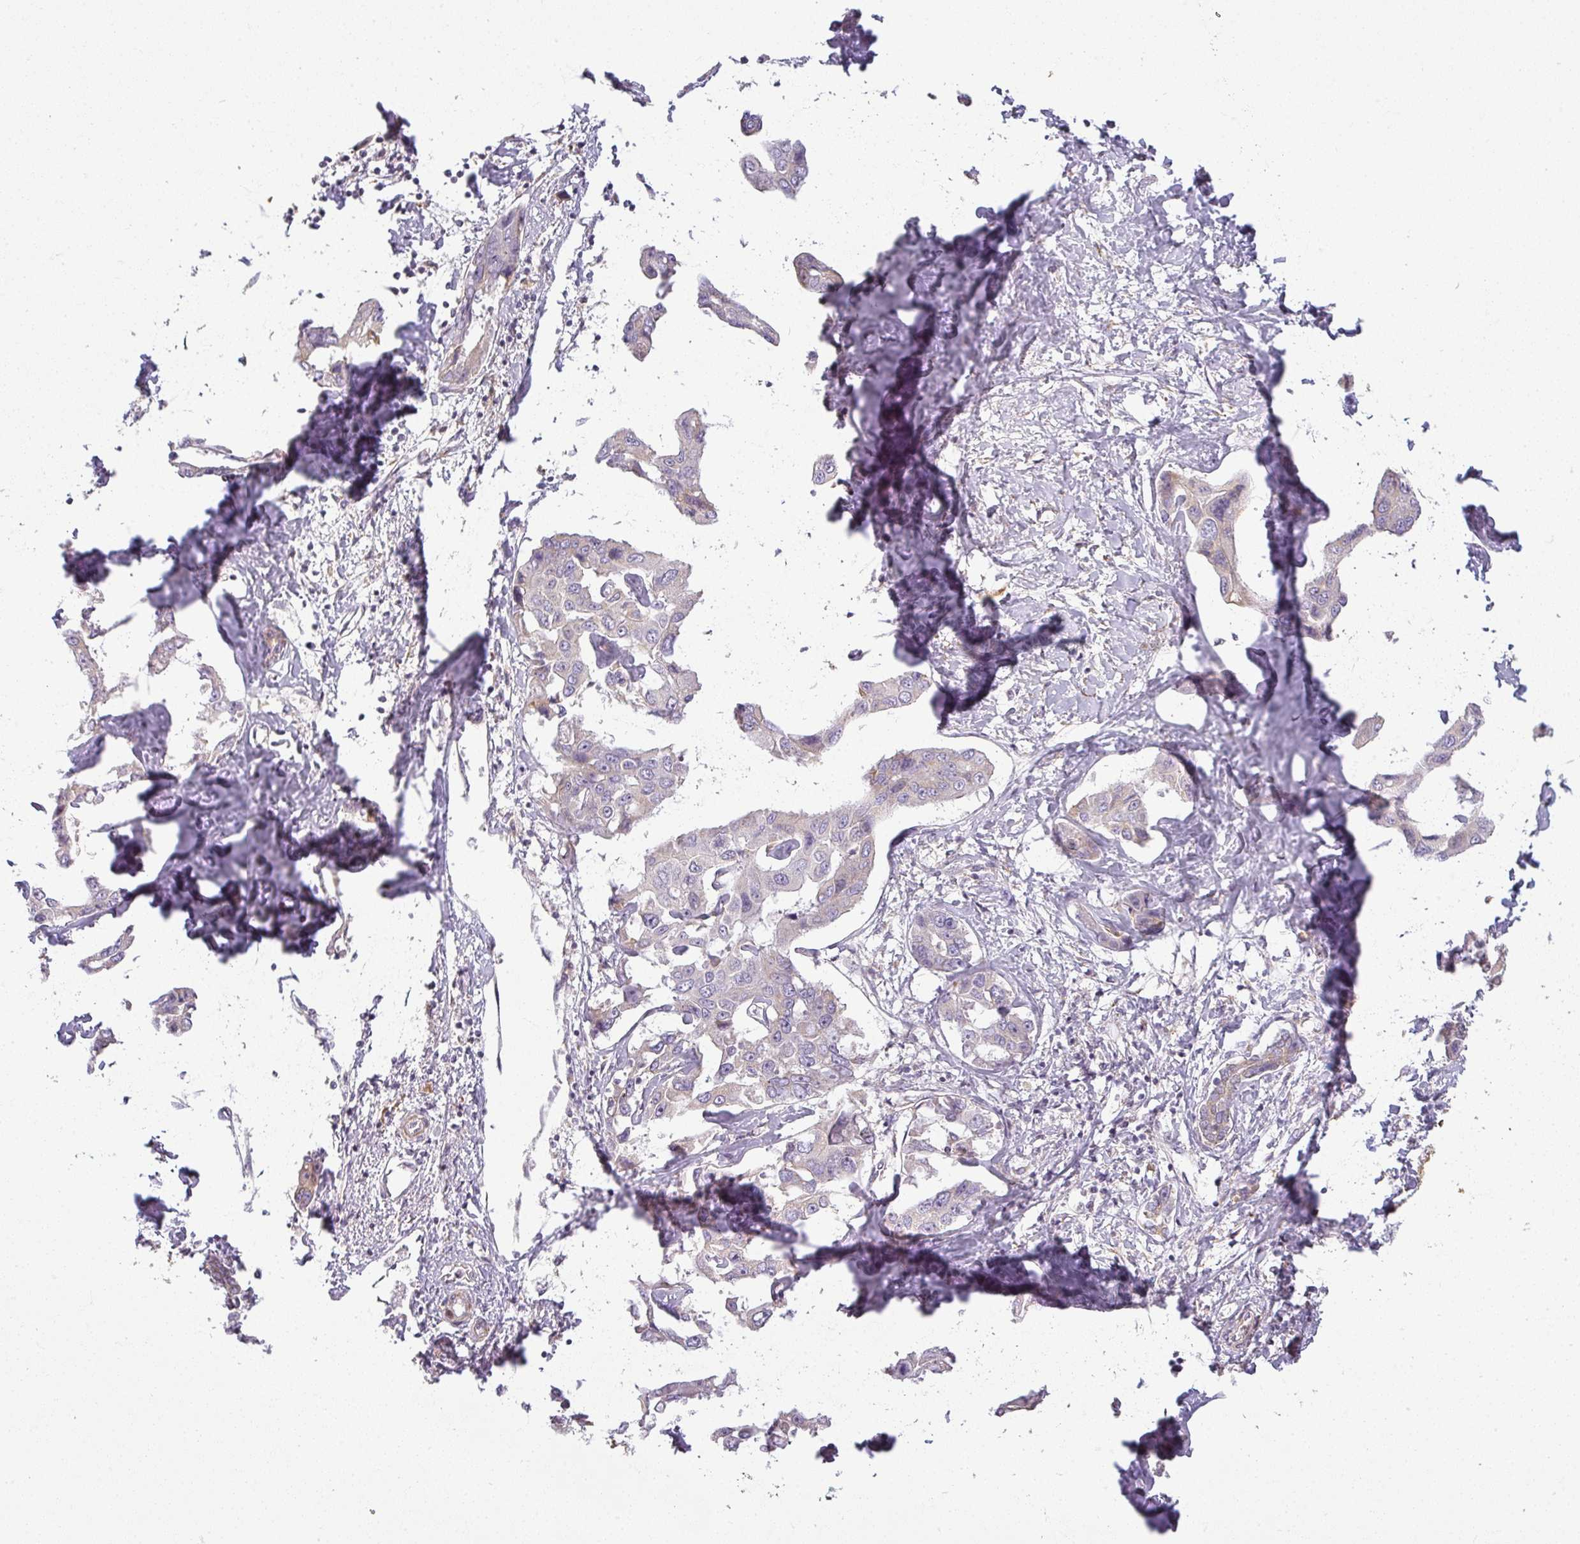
{"staining": {"intensity": "negative", "quantity": "none", "location": "none"}, "tissue": "liver cancer", "cell_type": "Tumor cells", "image_type": "cancer", "snomed": [{"axis": "morphology", "description": "Cholangiocarcinoma"}, {"axis": "topography", "description": "Liver"}], "caption": "Human liver cholangiocarcinoma stained for a protein using immunohistochemistry demonstrates no positivity in tumor cells.", "gene": "CCDC144A", "patient": {"sex": "male", "age": 59}}